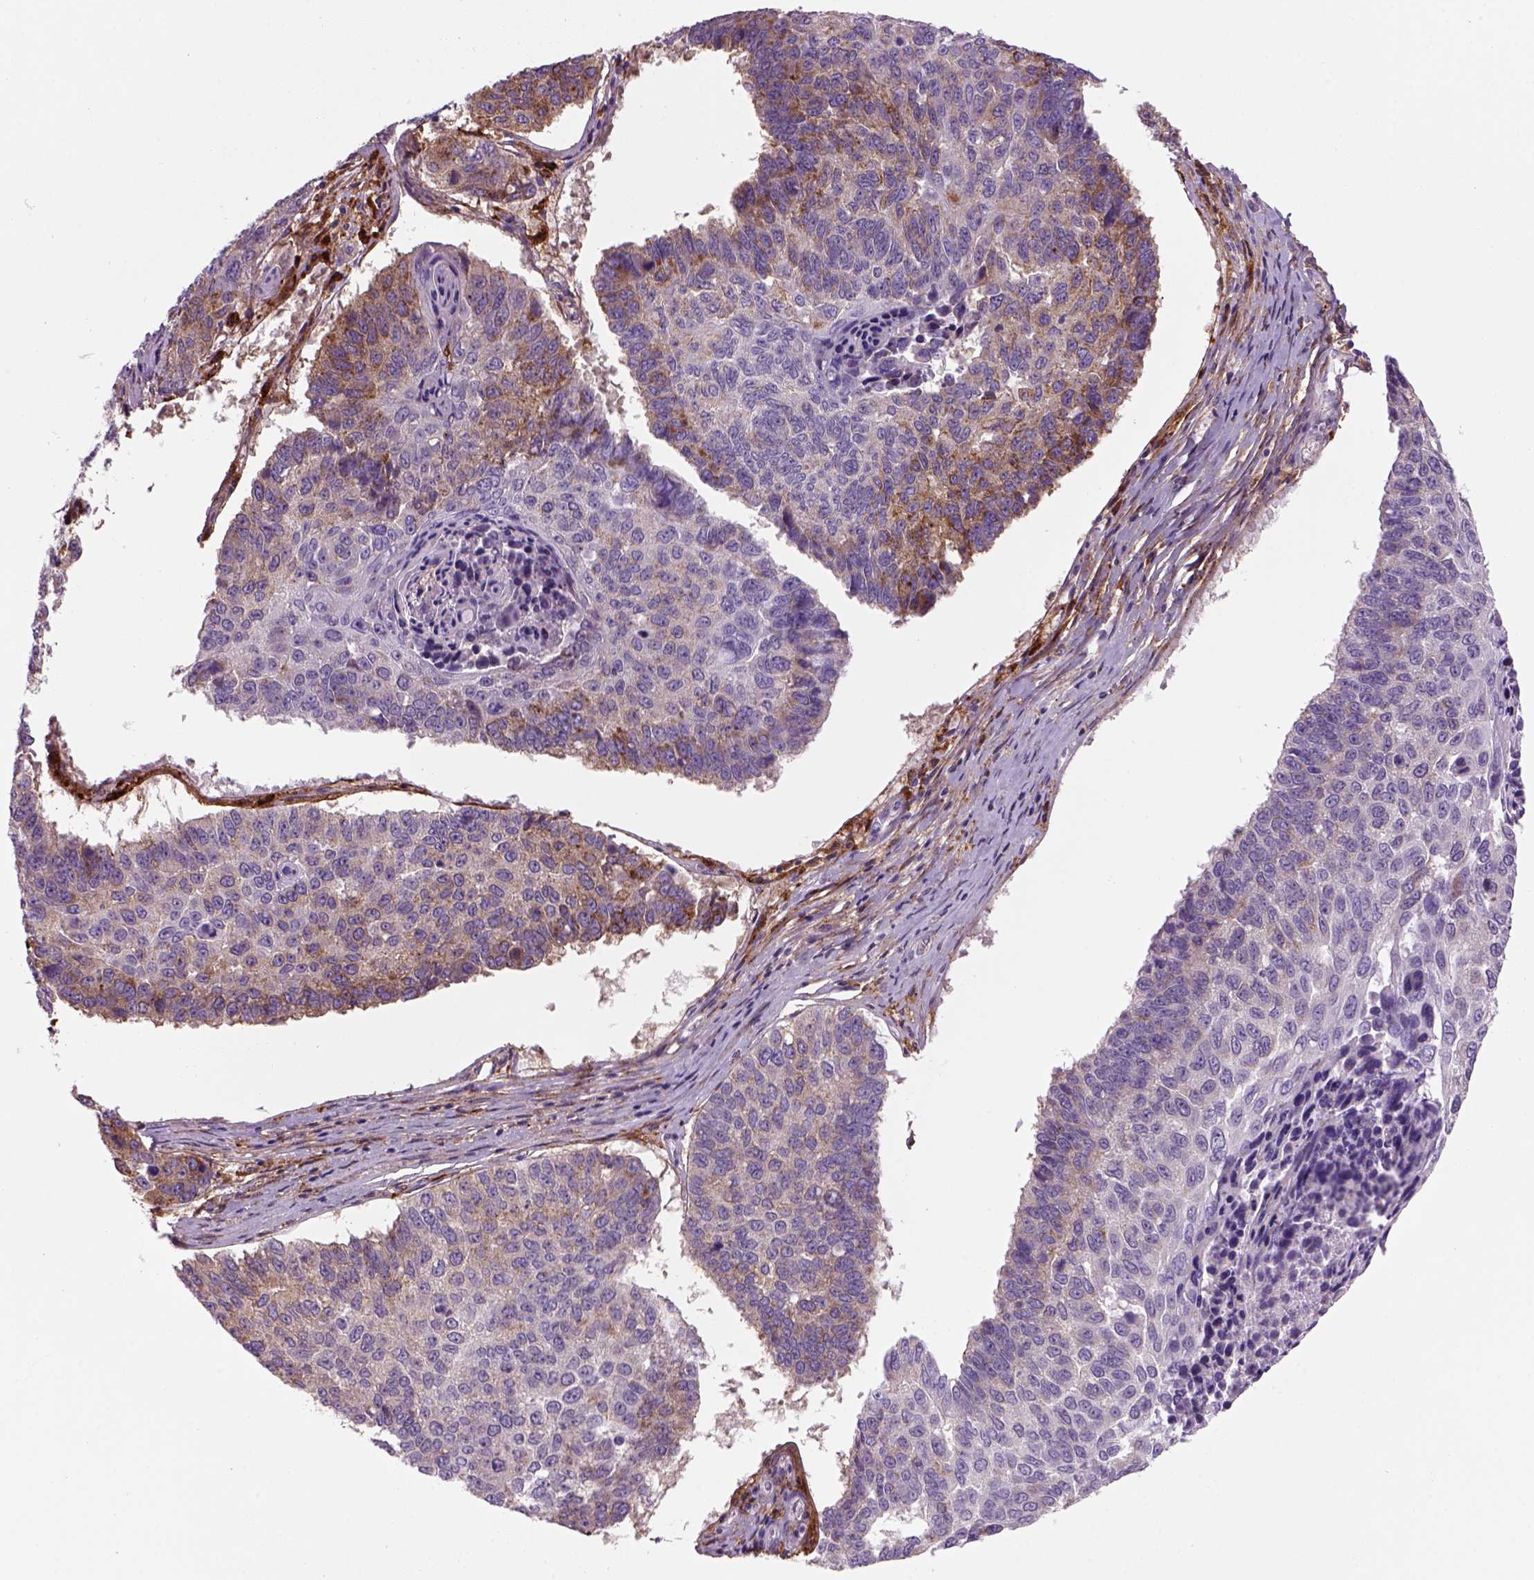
{"staining": {"intensity": "strong", "quantity": "25%-75%", "location": "cytoplasmic/membranous"}, "tissue": "lung cancer", "cell_type": "Tumor cells", "image_type": "cancer", "snomed": [{"axis": "morphology", "description": "Squamous cell carcinoma, NOS"}, {"axis": "topography", "description": "Lung"}], "caption": "IHC histopathology image of neoplastic tissue: human lung cancer (squamous cell carcinoma) stained using immunohistochemistry shows high levels of strong protein expression localized specifically in the cytoplasmic/membranous of tumor cells, appearing as a cytoplasmic/membranous brown color.", "gene": "MARCKS", "patient": {"sex": "male", "age": 73}}